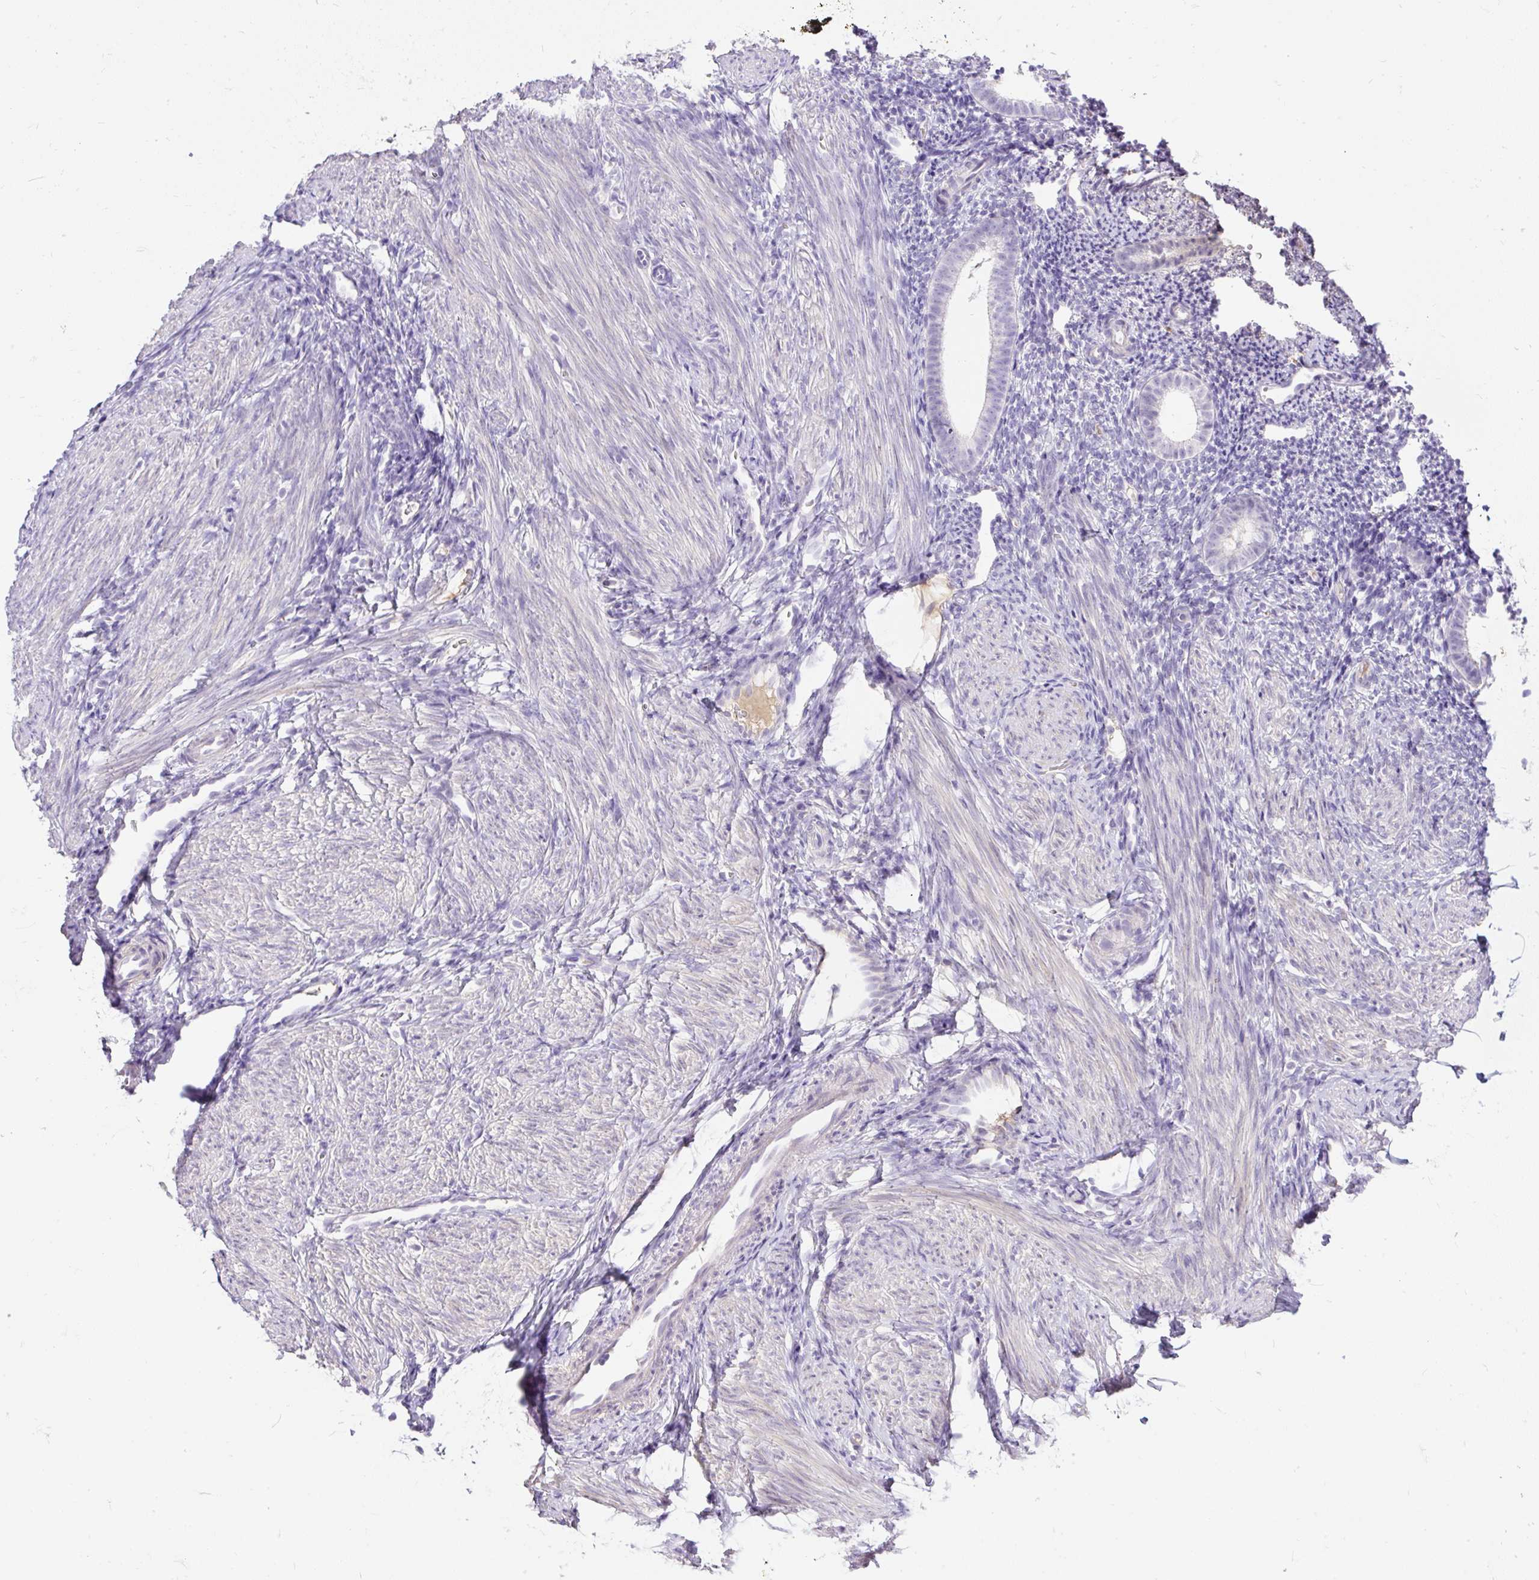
{"staining": {"intensity": "negative", "quantity": "none", "location": "none"}, "tissue": "endometrium", "cell_type": "Cells in endometrial stroma", "image_type": "normal", "snomed": [{"axis": "morphology", "description": "Normal tissue, NOS"}, {"axis": "topography", "description": "Endometrium"}], "caption": "Cells in endometrial stroma are negative for protein expression in unremarkable human endometrium. The staining was performed using DAB to visualize the protein expression in brown, while the nuclei were stained in blue with hematoxylin (Magnification: 20x).", "gene": "KRTAP20", "patient": {"sex": "female", "age": 39}}